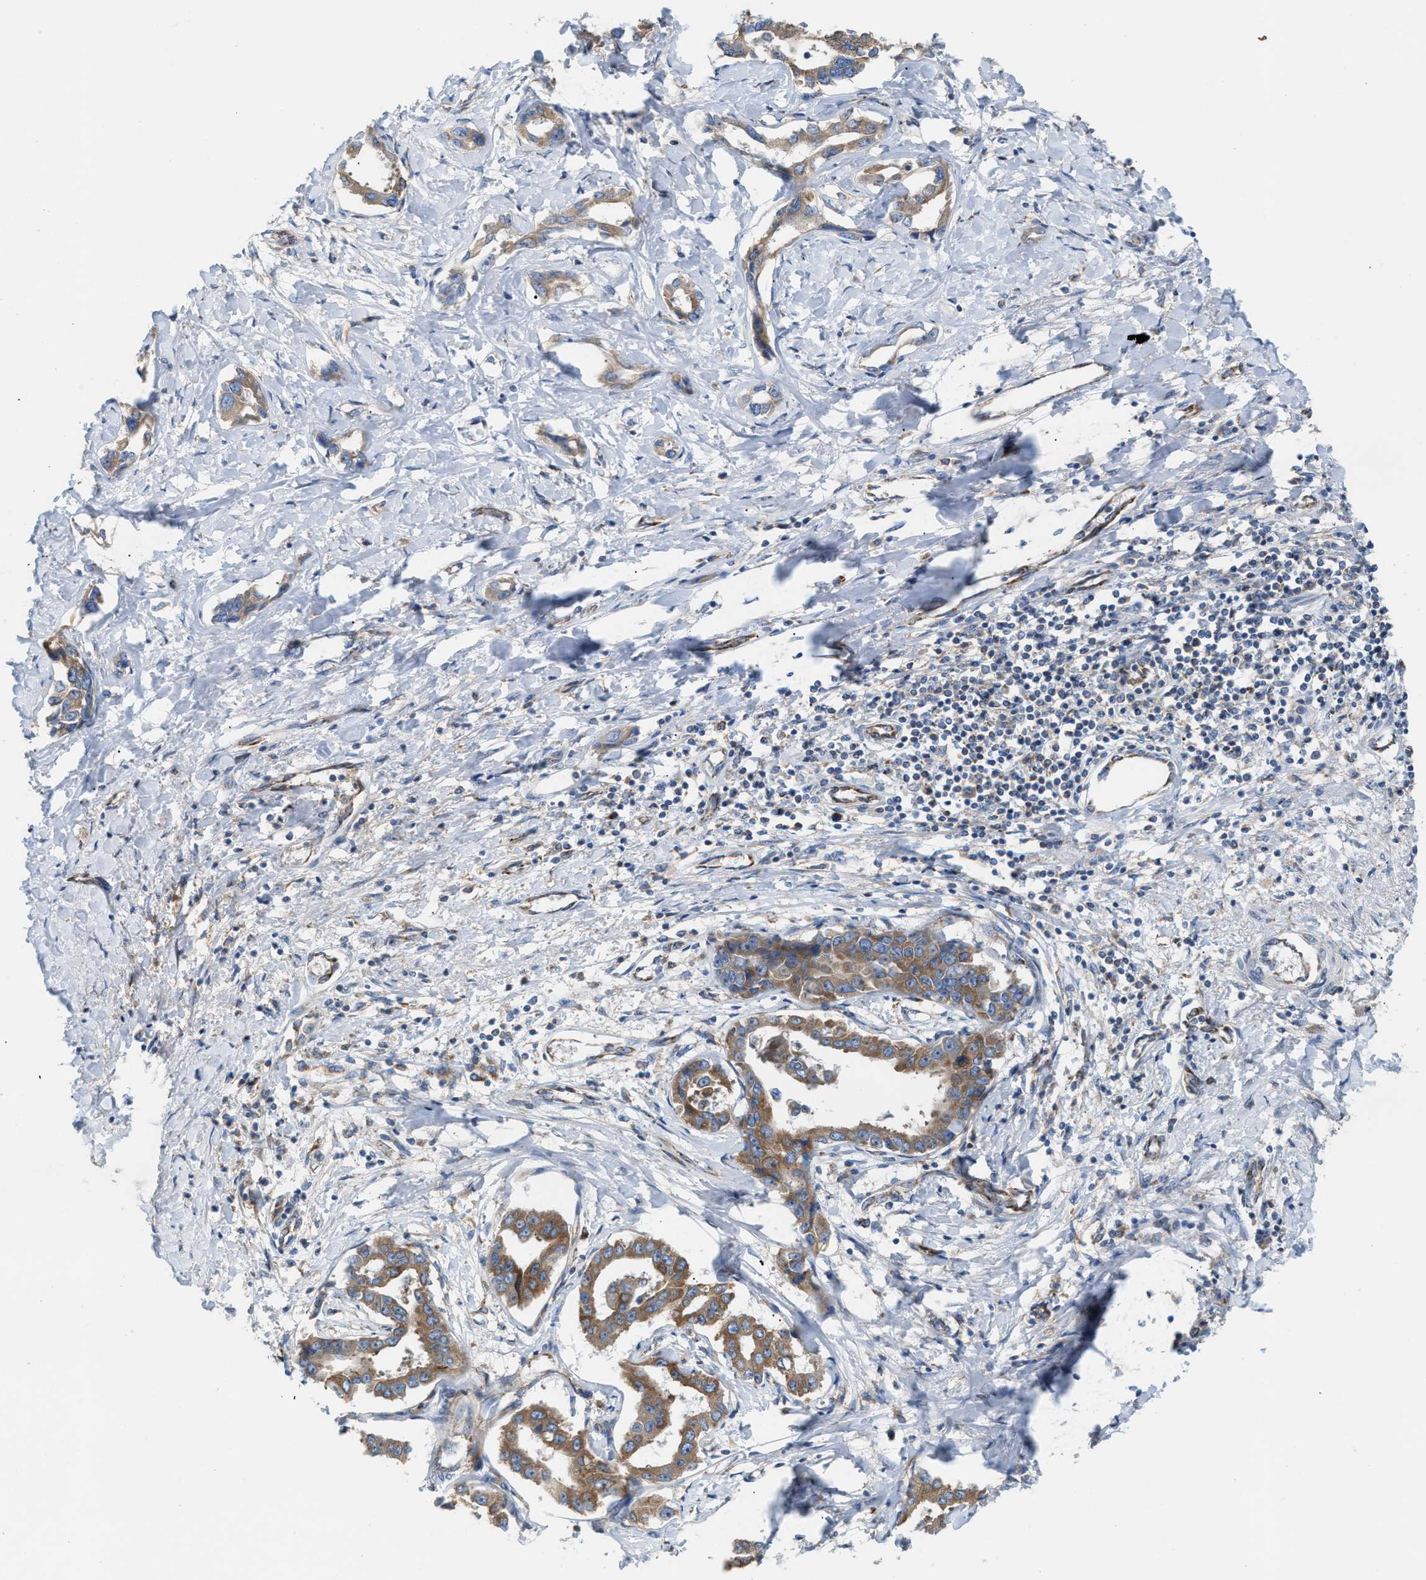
{"staining": {"intensity": "moderate", "quantity": ">75%", "location": "cytoplasmic/membranous"}, "tissue": "liver cancer", "cell_type": "Tumor cells", "image_type": "cancer", "snomed": [{"axis": "morphology", "description": "Cholangiocarcinoma"}, {"axis": "topography", "description": "Liver"}], "caption": "The image displays a brown stain indicating the presence of a protein in the cytoplasmic/membranous of tumor cells in liver cancer.", "gene": "TBC1D15", "patient": {"sex": "male", "age": 59}}